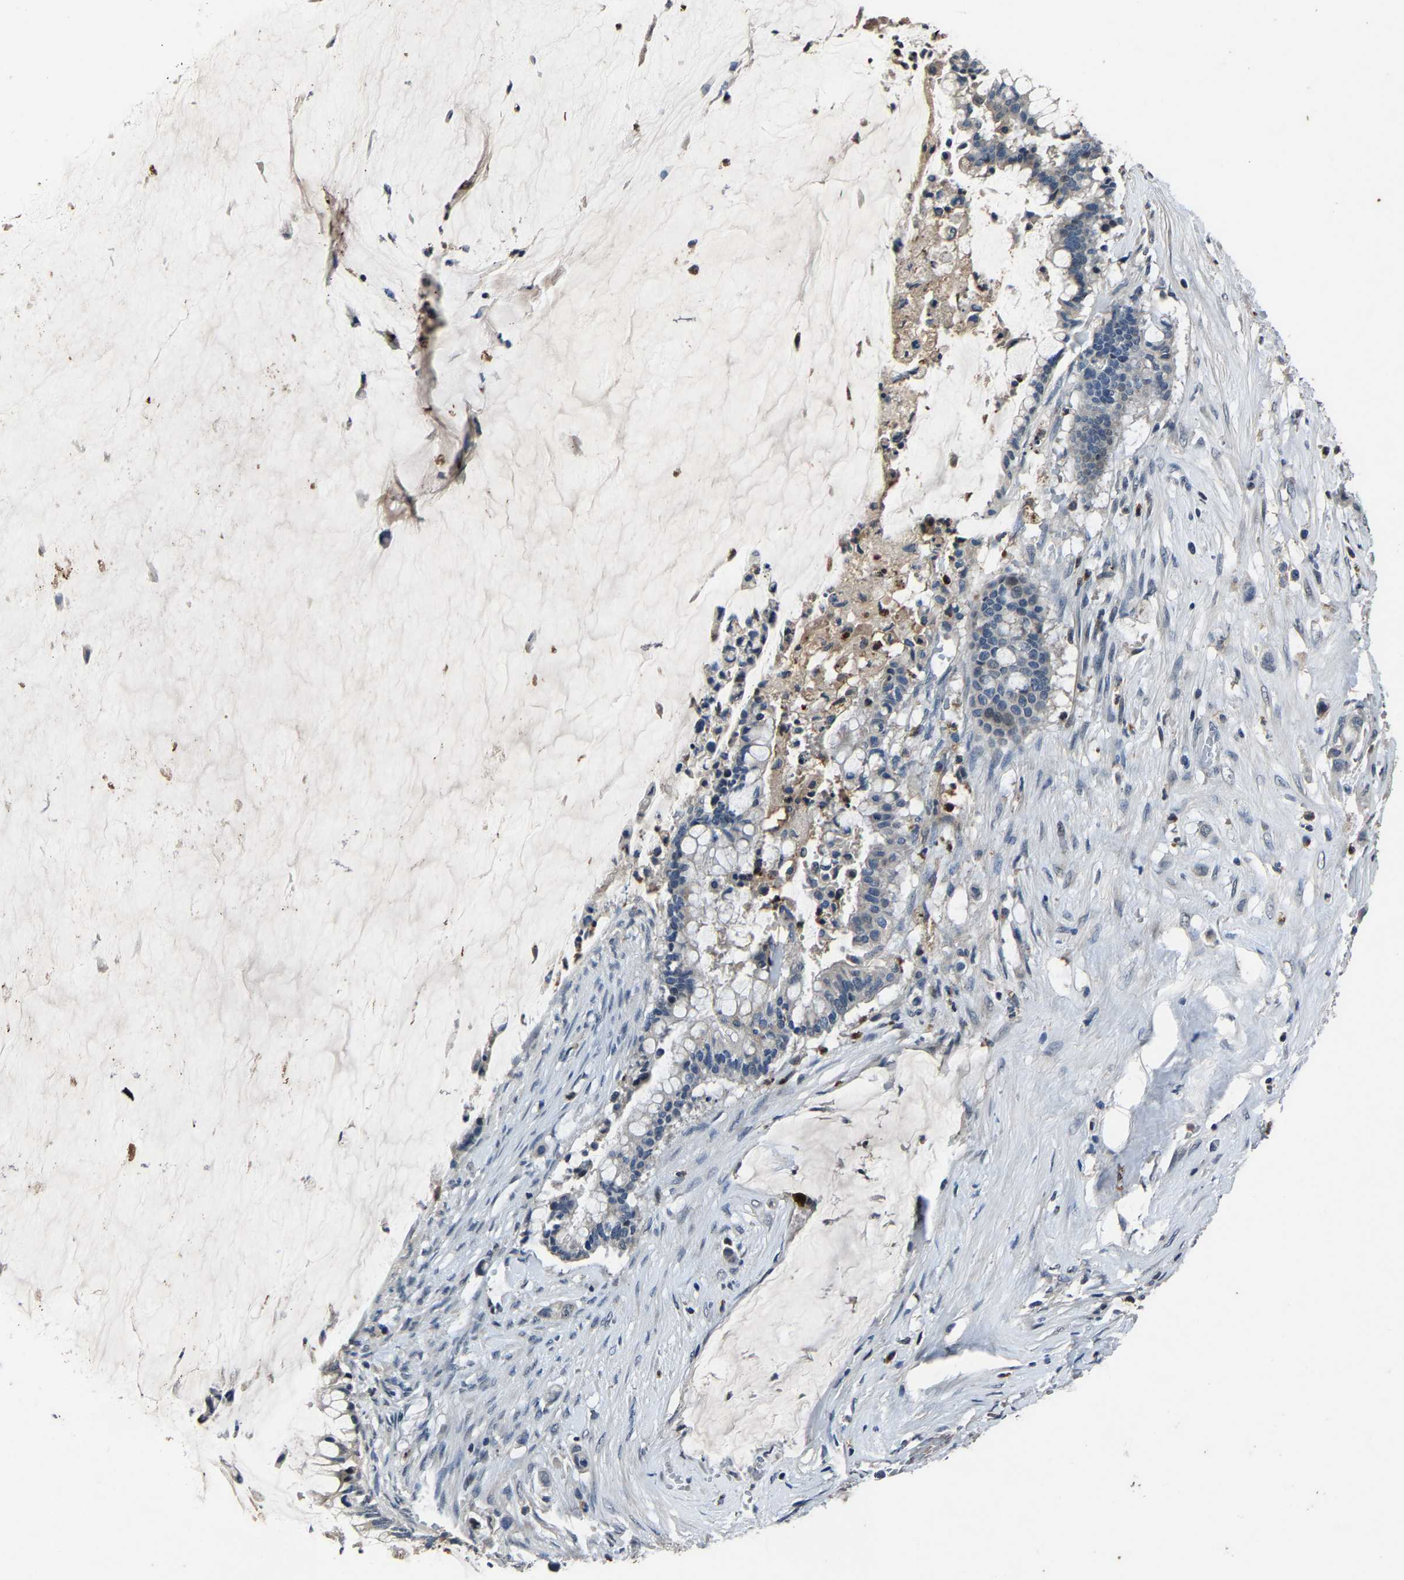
{"staining": {"intensity": "negative", "quantity": "none", "location": "none"}, "tissue": "pancreatic cancer", "cell_type": "Tumor cells", "image_type": "cancer", "snomed": [{"axis": "morphology", "description": "Adenocarcinoma, NOS"}, {"axis": "topography", "description": "Pancreas"}], "caption": "Human pancreatic cancer (adenocarcinoma) stained for a protein using IHC demonstrates no expression in tumor cells.", "gene": "PCNX2", "patient": {"sex": "male", "age": 41}}